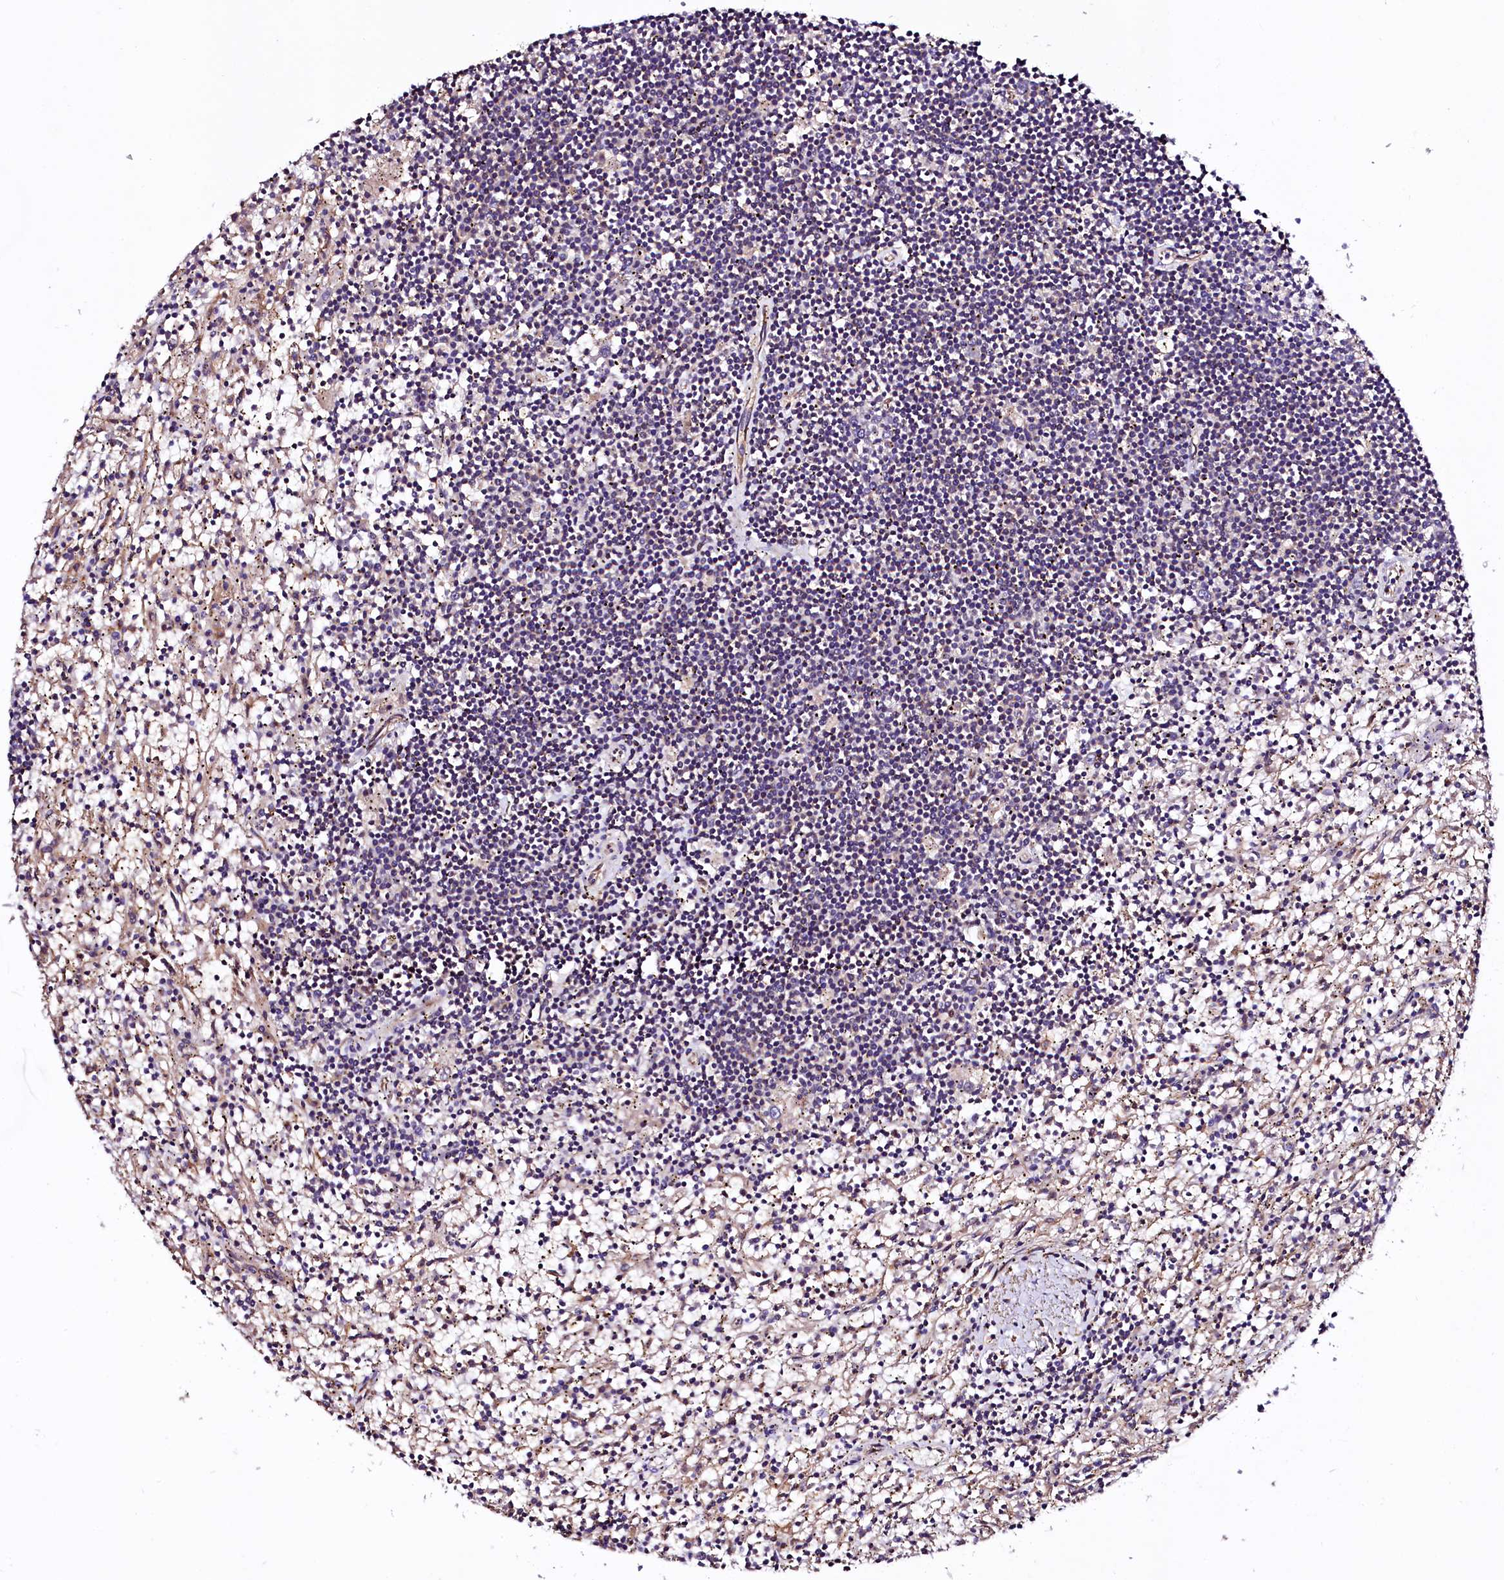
{"staining": {"intensity": "negative", "quantity": "none", "location": "none"}, "tissue": "lymphoma", "cell_type": "Tumor cells", "image_type": "cancer", "snomed": [{"axis": "morphology", "description": "Malignant lymphoma, non-Hodgkin's type, Low grade"}, {"axis": "topography", "description": "Spleen"}], "caption": "High magnification brightfield microscopy of low-grade malignant lymphoma, non-Hodgkin's type stained with DAB (3,3'-diaminobenzidine) (brown) and counterstained with hematoxylin (blue): tumor cells show no significant staining. (IHC, brightfield microscopy, high magnification).", "gene": "VPS35", "patient": {"sex": "male", "age": 76}}